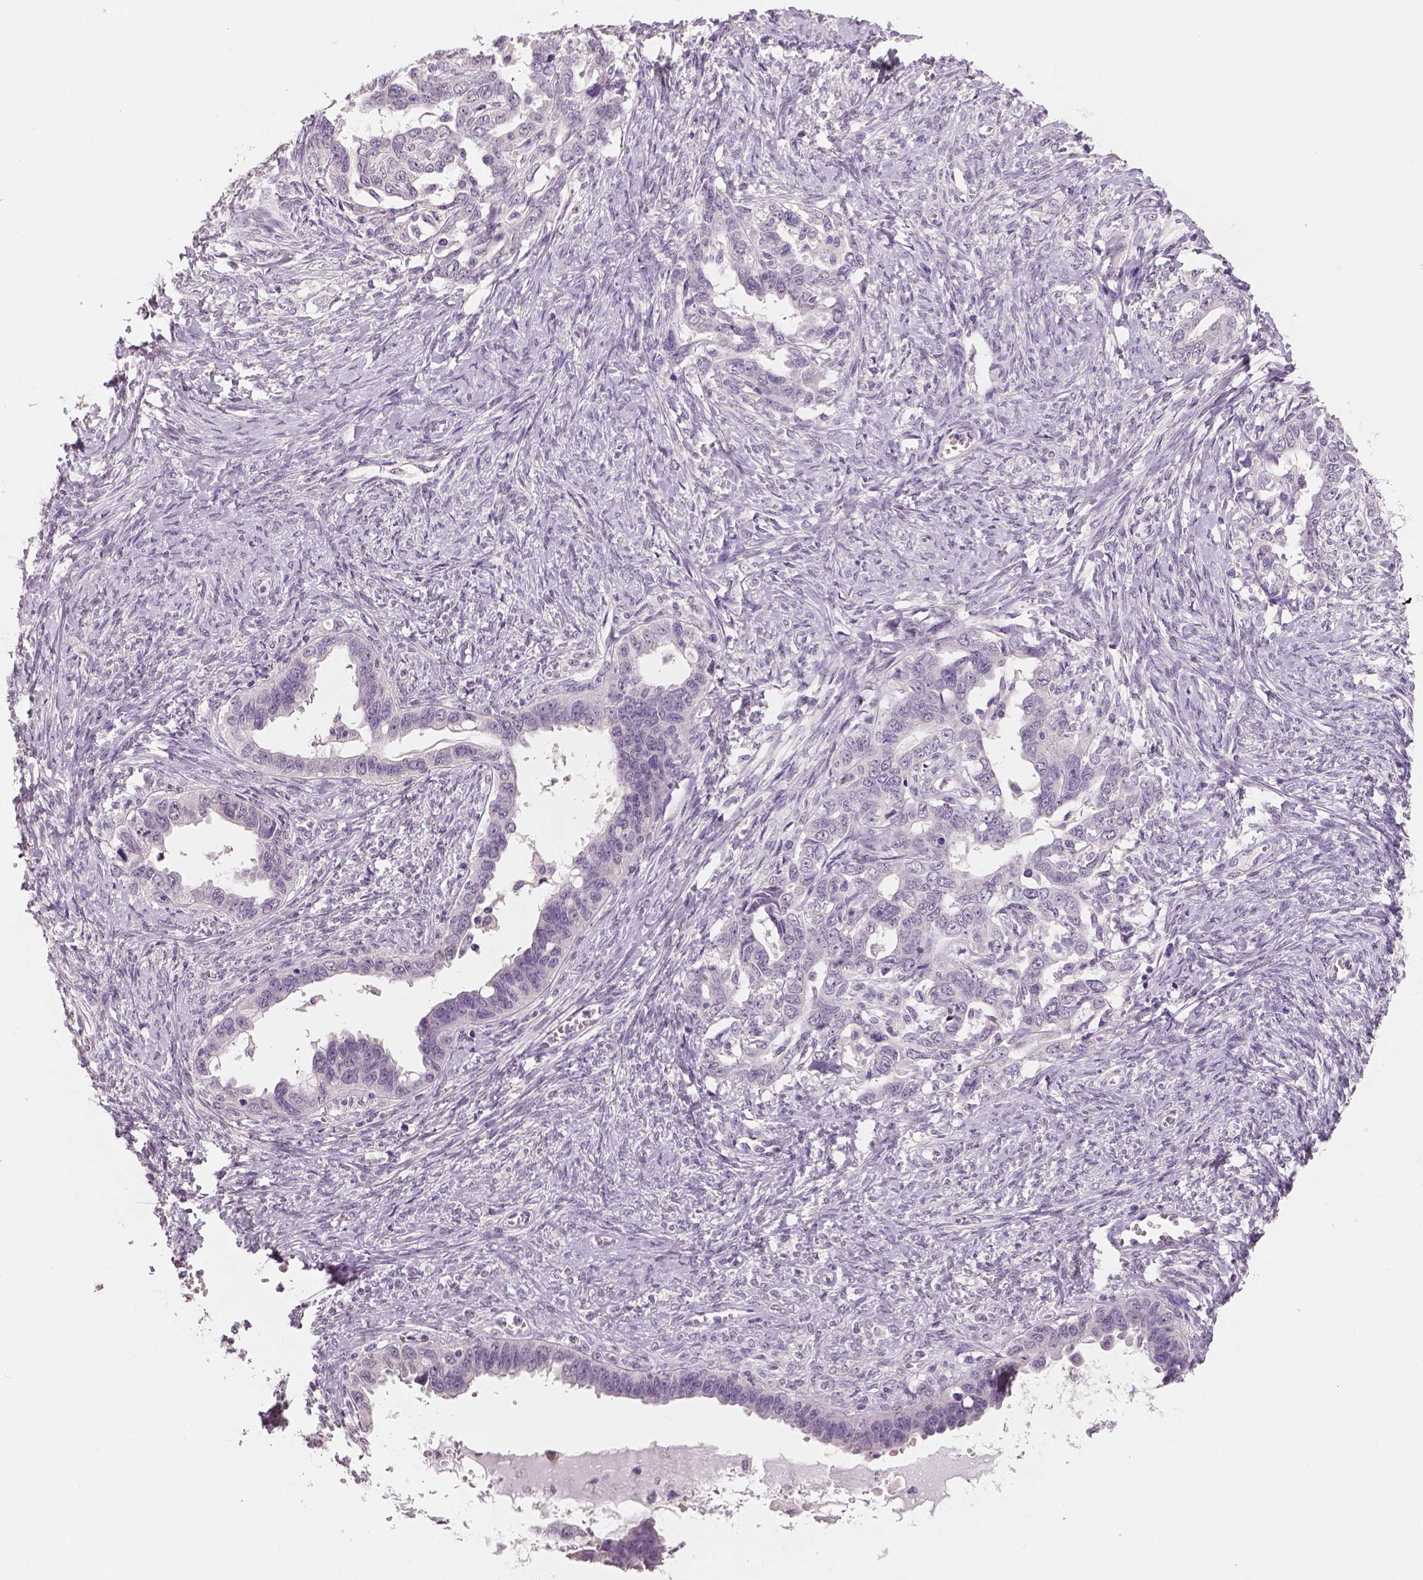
{"staining": {"intensity": "negative", "quantity": "none", "location": "none"}, "tissue": "ovarian cancer", "cell_type": "Tumor cells", "image_type": "cancer", "snomed": [{"axis": "morphology", "description": "Cystadenocarcinoma, serous, NOS"}, {"axis": "topography", "description": "Ovary"}], "caption": "Image shows no significant protein staining in tumor cells of ovarian serous cystadenocarcinoma.", "gene": "NECAB1", "patient": {"sex": "female", "age": 69}}